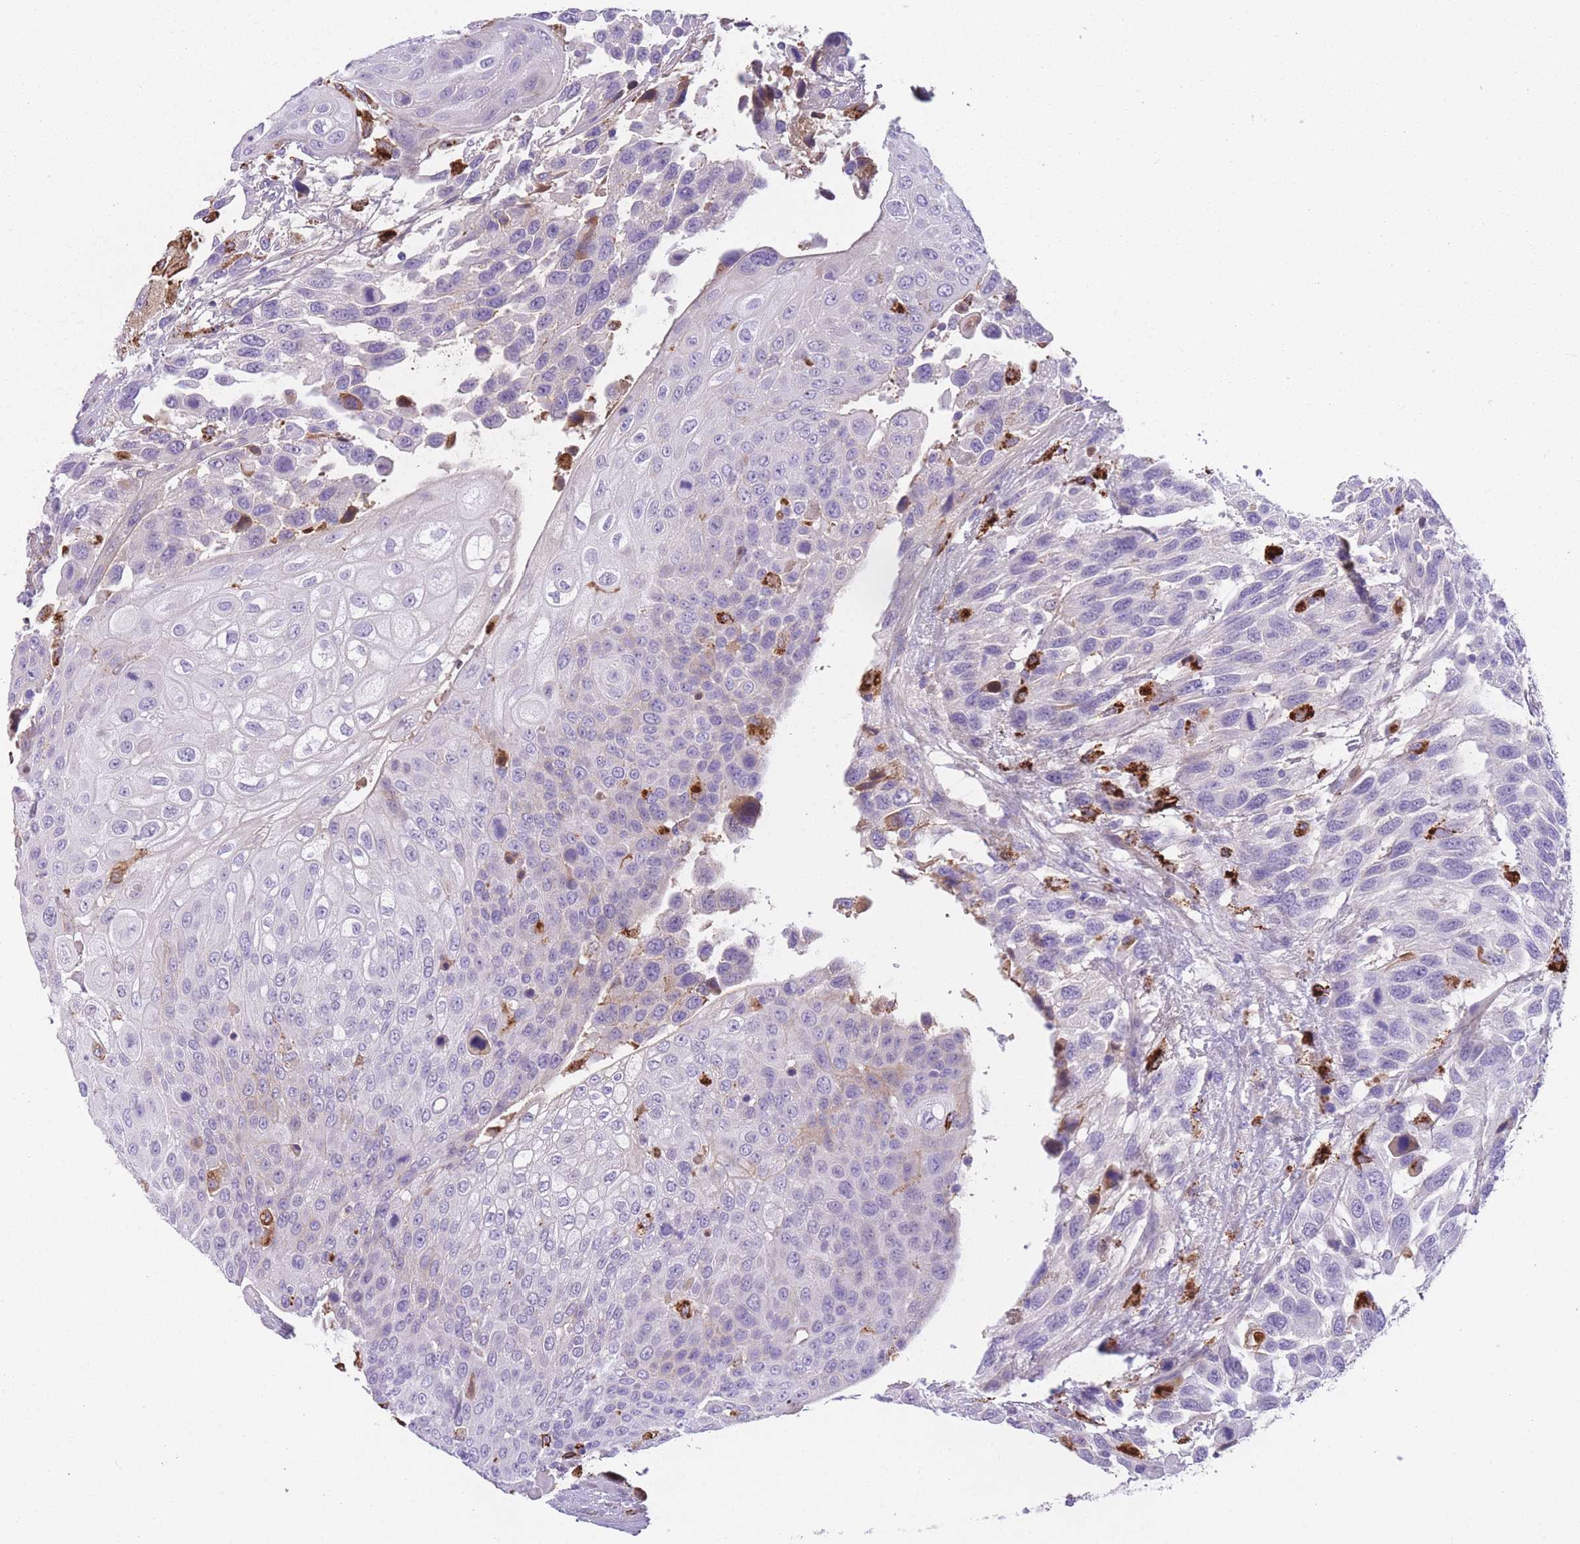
{"staining": {"intensity": "negative", "quantity": "none", "location": "none"}, "tissue": "urothelial cancer", "cell_type": "Tumor cells", "image_type": "cancer", "snomed": [{"axis": "morphology", "description": "Urothelial carcinoma, High grade"}, {"axis": "topography", "description": "Urinary bladder"}], "caption": "Protein analysis of urothelial carcinoma (high-grade) exhibits no significant staining in tumor cells. (DAB (3,3'-diaminobenzidine) IHC with hematoxylin counter stain).", "gene": "GNAT1", "patient": {"sex": "female", "age": 70}}